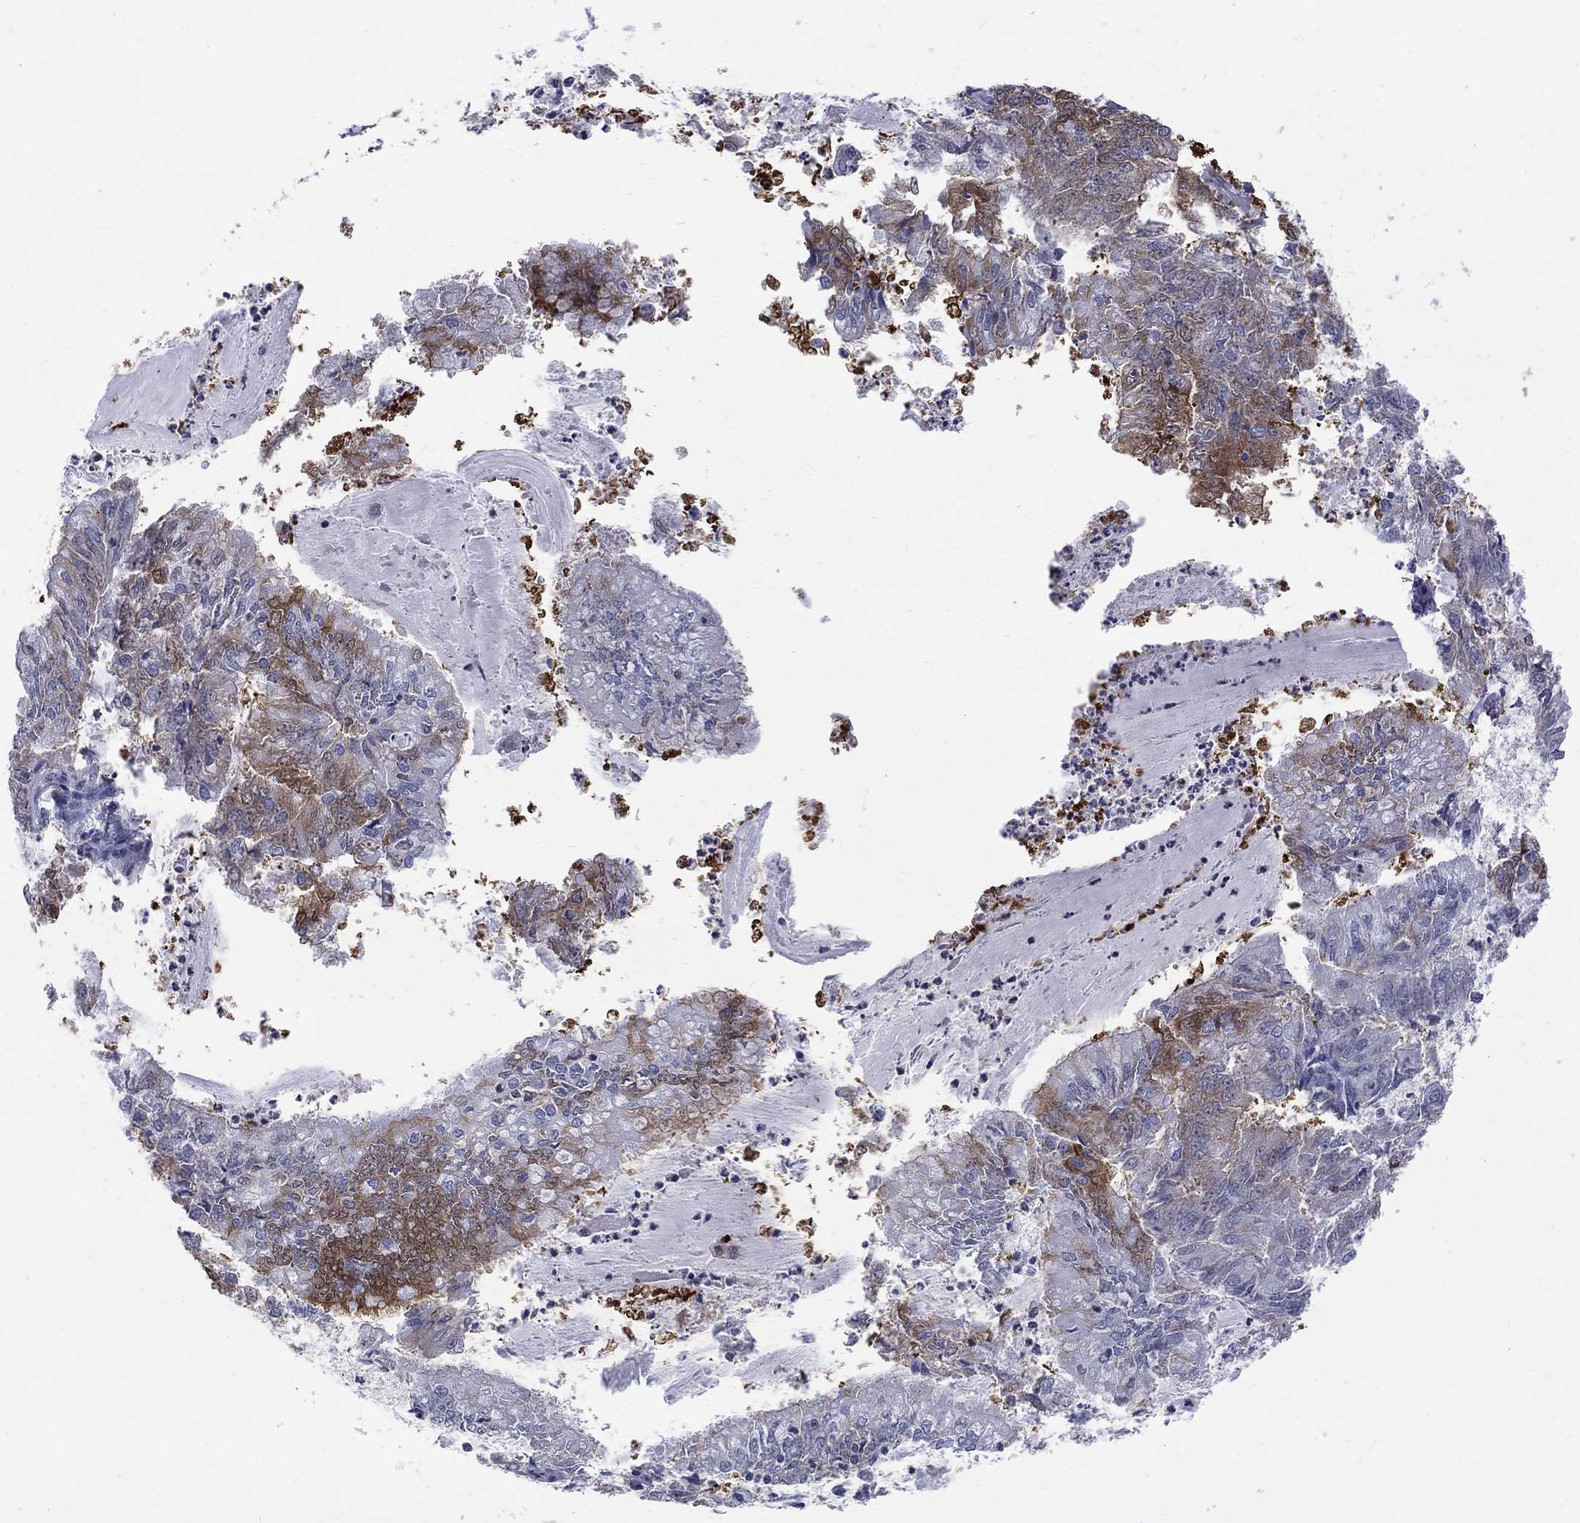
{"staining": {"intensity": "moderate", "quantity": "<25%", "location": "cytoplasmic/membranous"}, "tissue": "endometrial cancer", "cell_type": "Tumor cells", "image_type": "cancer", "snomed": [{"axis": "morphology", "description": "Adenocarcinoma, NOS"}, {"axis": "topography", "description": "Endometrium"}], "caption": "A low amount of moderate cytoplasmic/membranous positivity is appreciated in approximately <25% of tumor cells in endometrial cancer (adenocarcinoma) tissue.", "gene": "HKDC1", "patient": {"sex": "female", "age": 57}}